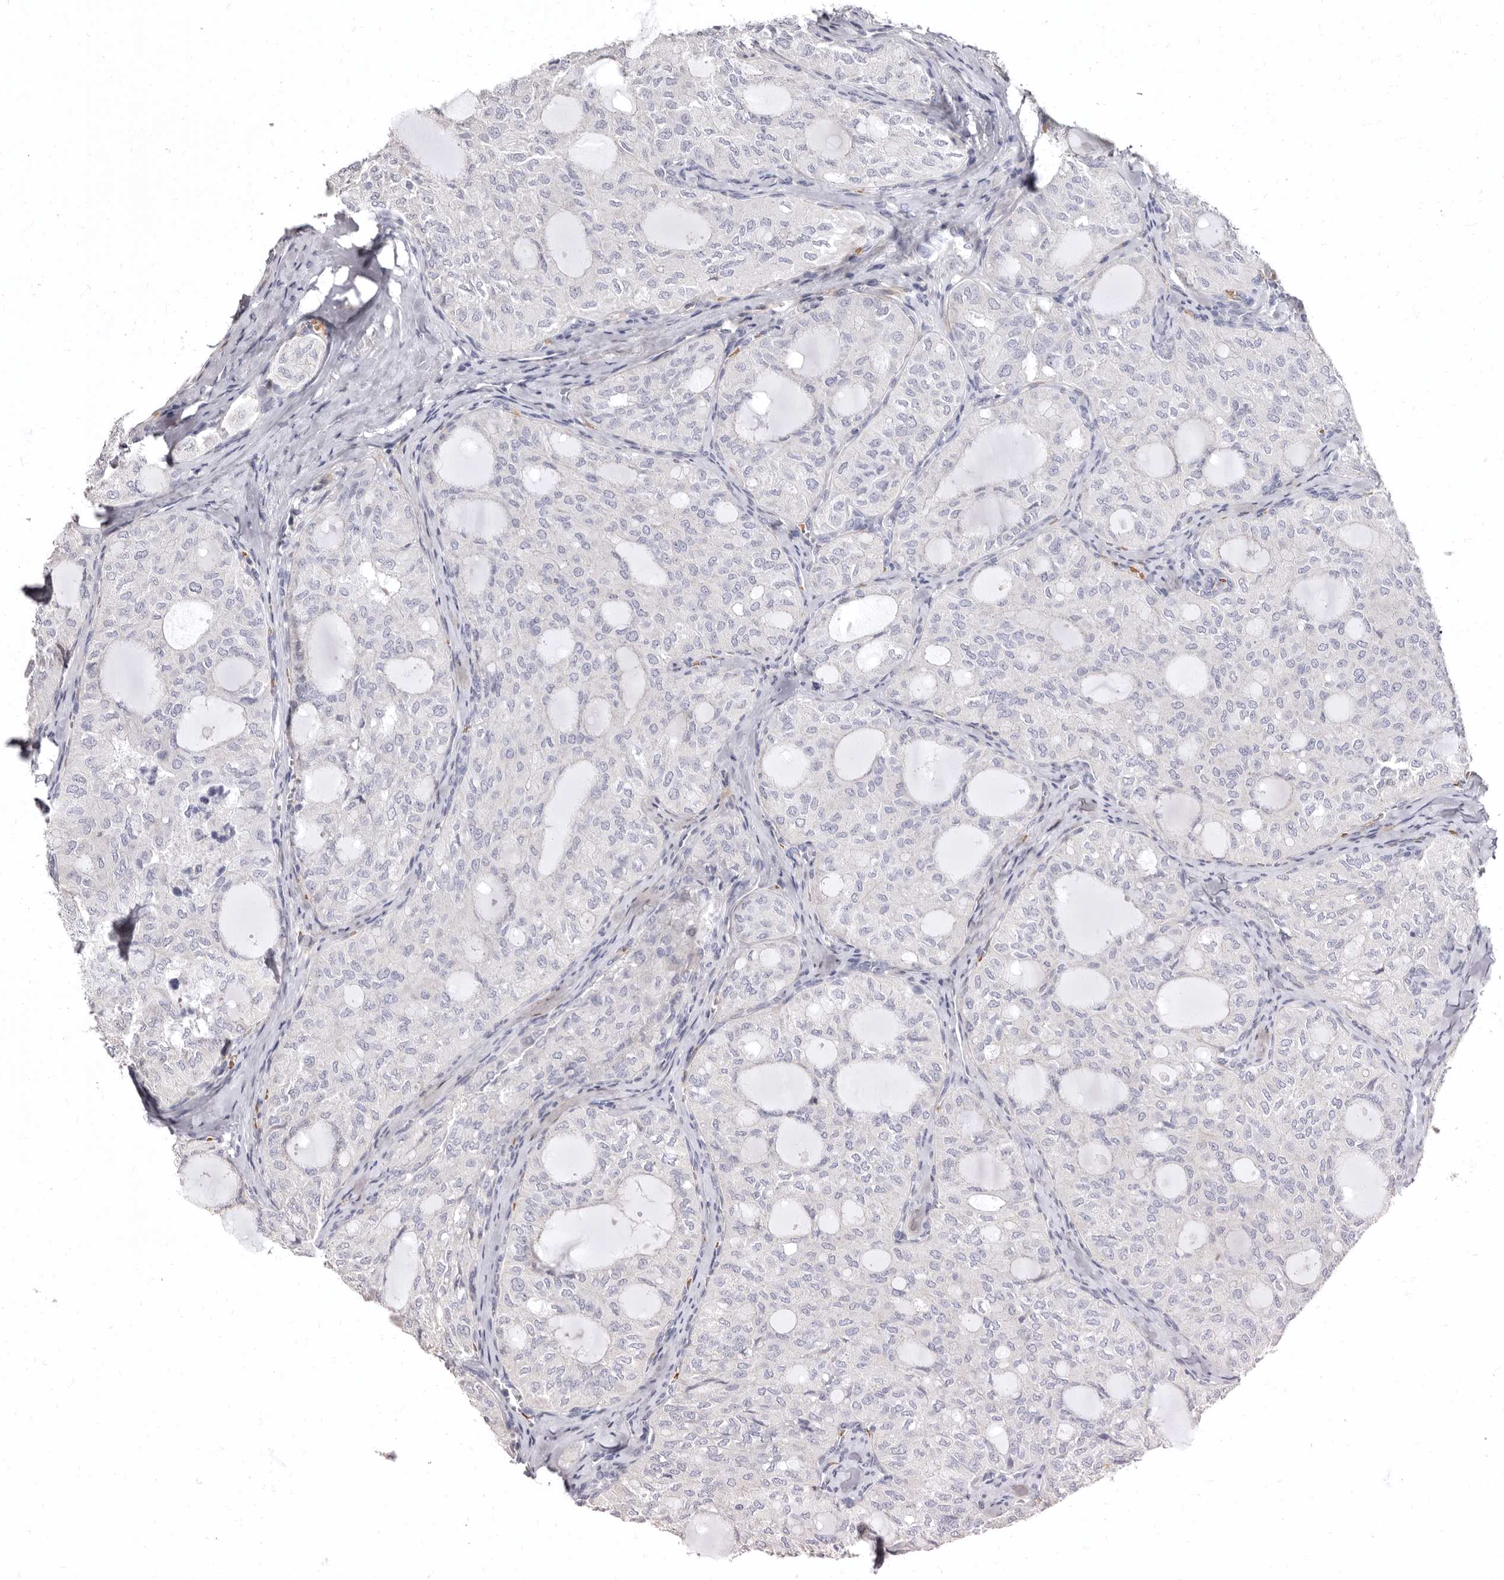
{"staining": {"intensity": "negative", "quantity": "none", "location": "none"}, "tissue": "thyroid cancer", "cell_type": "Tumor cells", "image_type": "cancer", "snomed": [{"axis": "morphology", "description": "Follicular adenoma carcinoma, NOS"}, {"axis": "topography", "description": "Thyroid gland"}], "caption": "Thyroid cancer was stained to show a protein in brown. There is no significant staining in tumor cells.", "gene": "AIDA", "patient": {"sex": "male", "age": 75}}